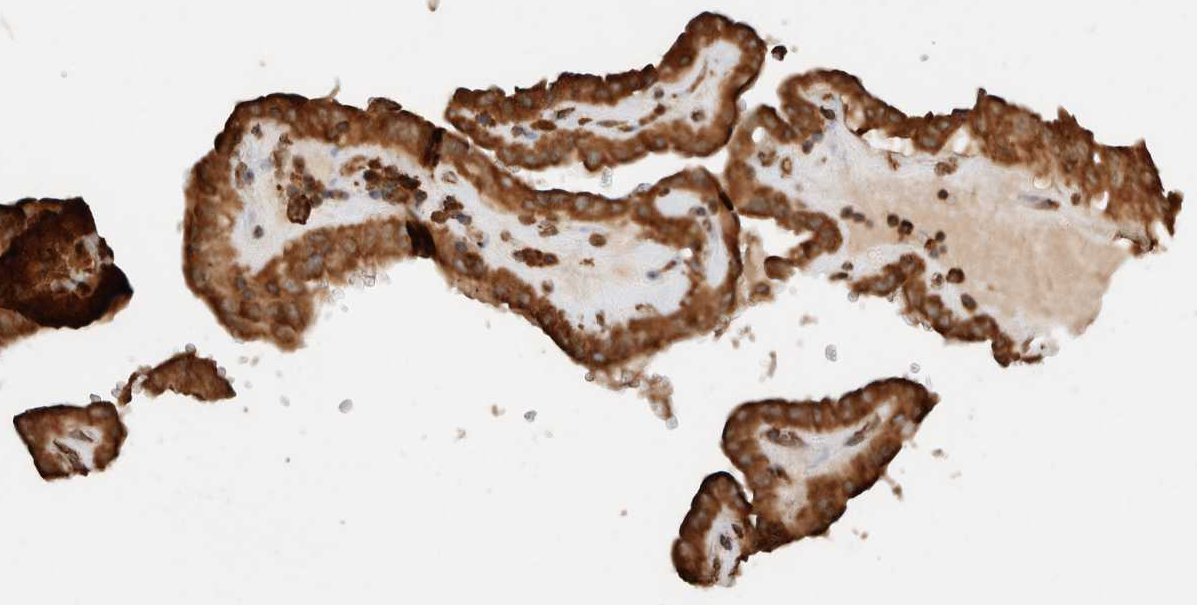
{"staining": {"intensity": "moderate", "quantity": ">75%", "location": "cytoplasmic/membranous"}, "tissue": "thyroid cancer", "cell_type": "Tumor cells", "image_type": "cancer", "snomed": [{"axis": "morphology", "description": "Papillary adenocarcinoma, NOS"}, {"axis": "topography", "description": "Thyroid gland"}], "caption": "Thyroid cancer (papillary adenocarcinoma) tissue demonstrates moderate cytoplasmic/membranous expression in approximately >75% of tumor cells", "gene": "ERAP1", "patient": {"sex": "male", "age": 77}}